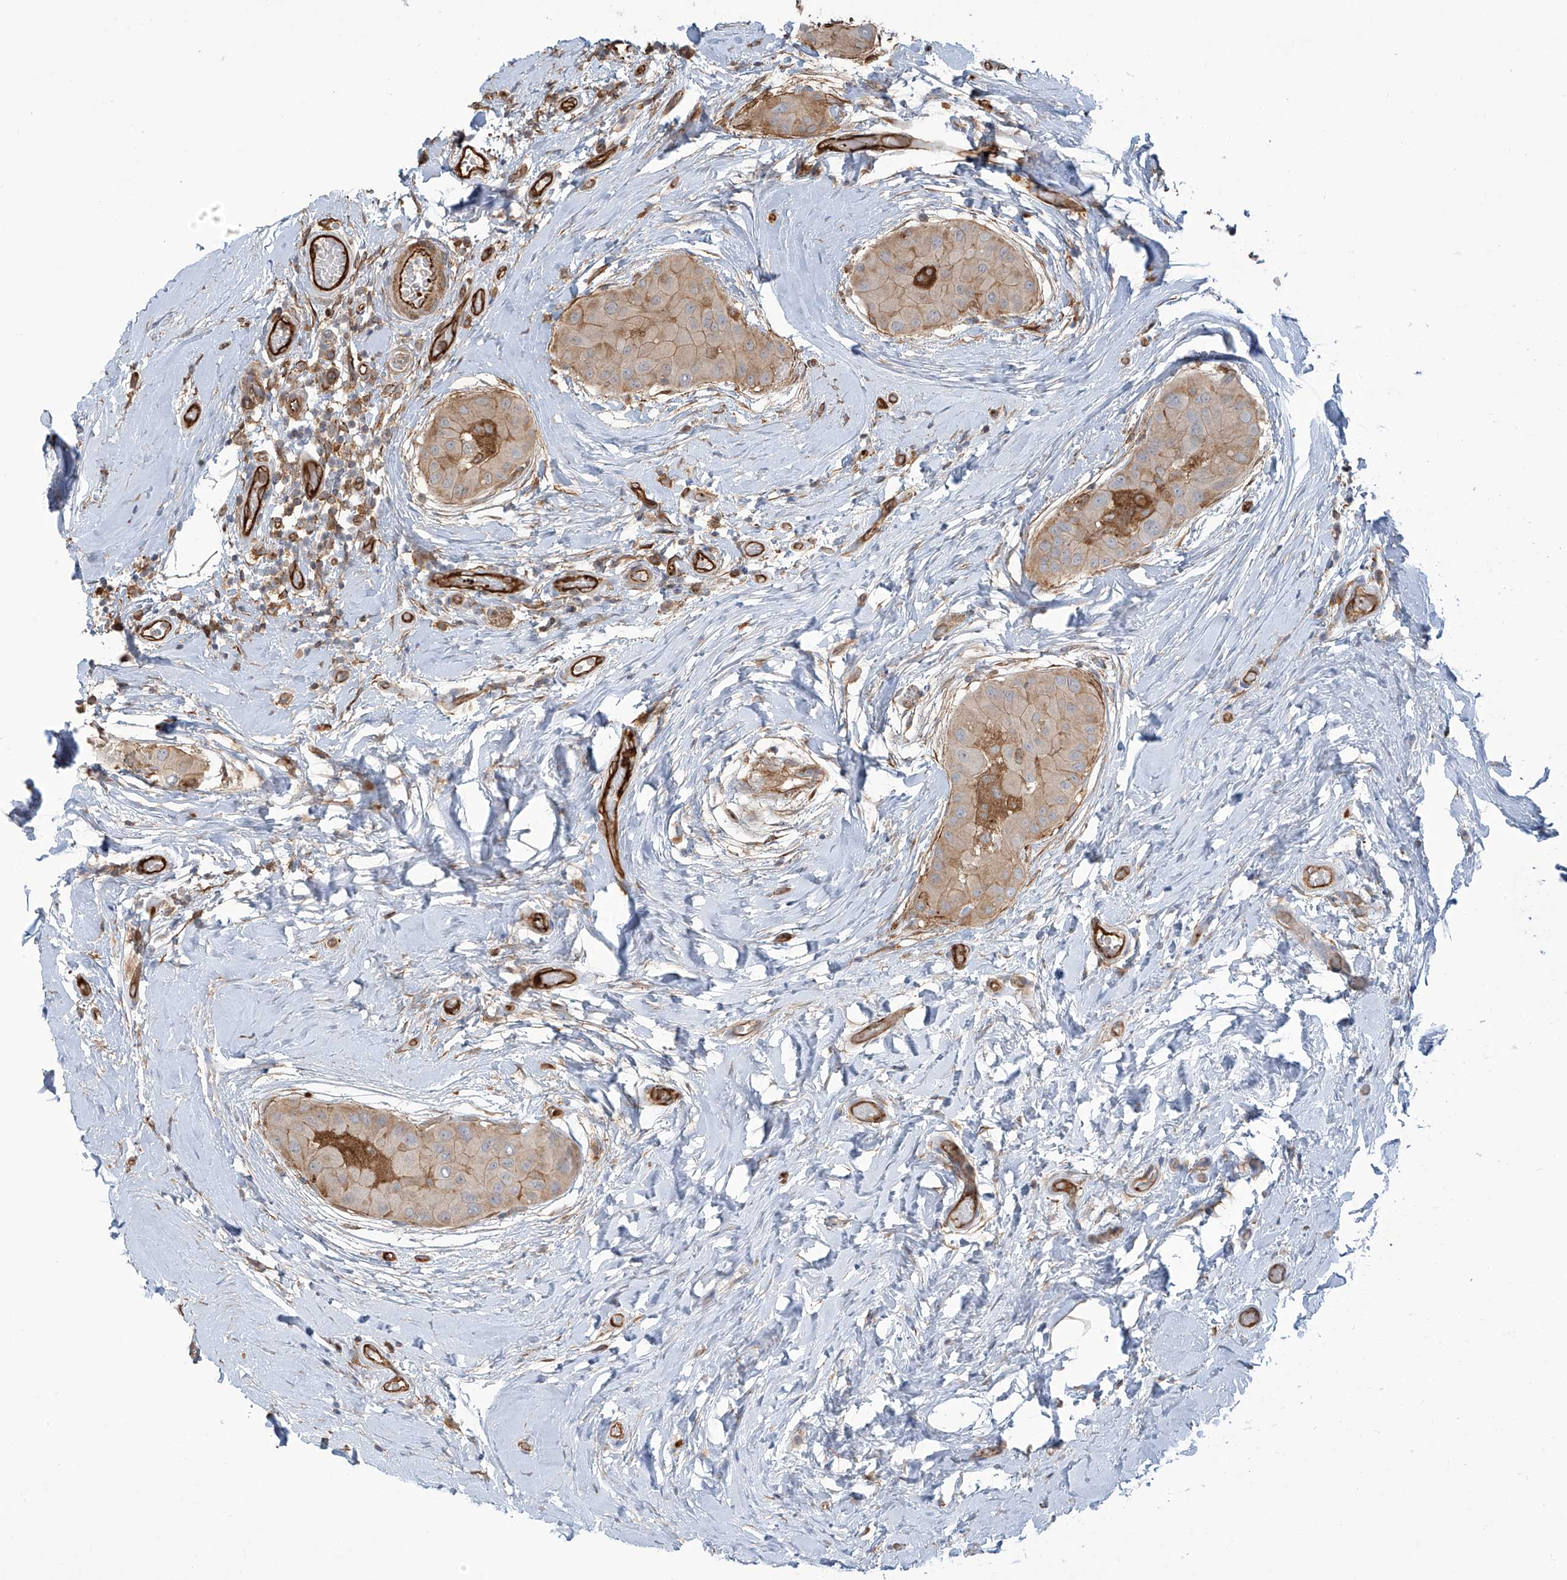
{"staining": {"intensity": "moderate", "quantity": "<25%", "location": "cytoplasmic/membranous"}, "tissue": "thyroid cancer", "cell_type": "Tumor cells", "image_type": "cancer", "snomed": [{"axis": "morphology", "description": "Papillary adenocarcinoma, NOS"}, {"axis": "topography", "description": "Thyroid gland"}], "caption": "A brown stain shows moderate cytoplasmic/membranous staining of a protein in thyroid cancer (papillary adenocarcinoma) tumor cells.", "gene": "SLC9A2", "patient": {"sex": "male", "age": 33}}